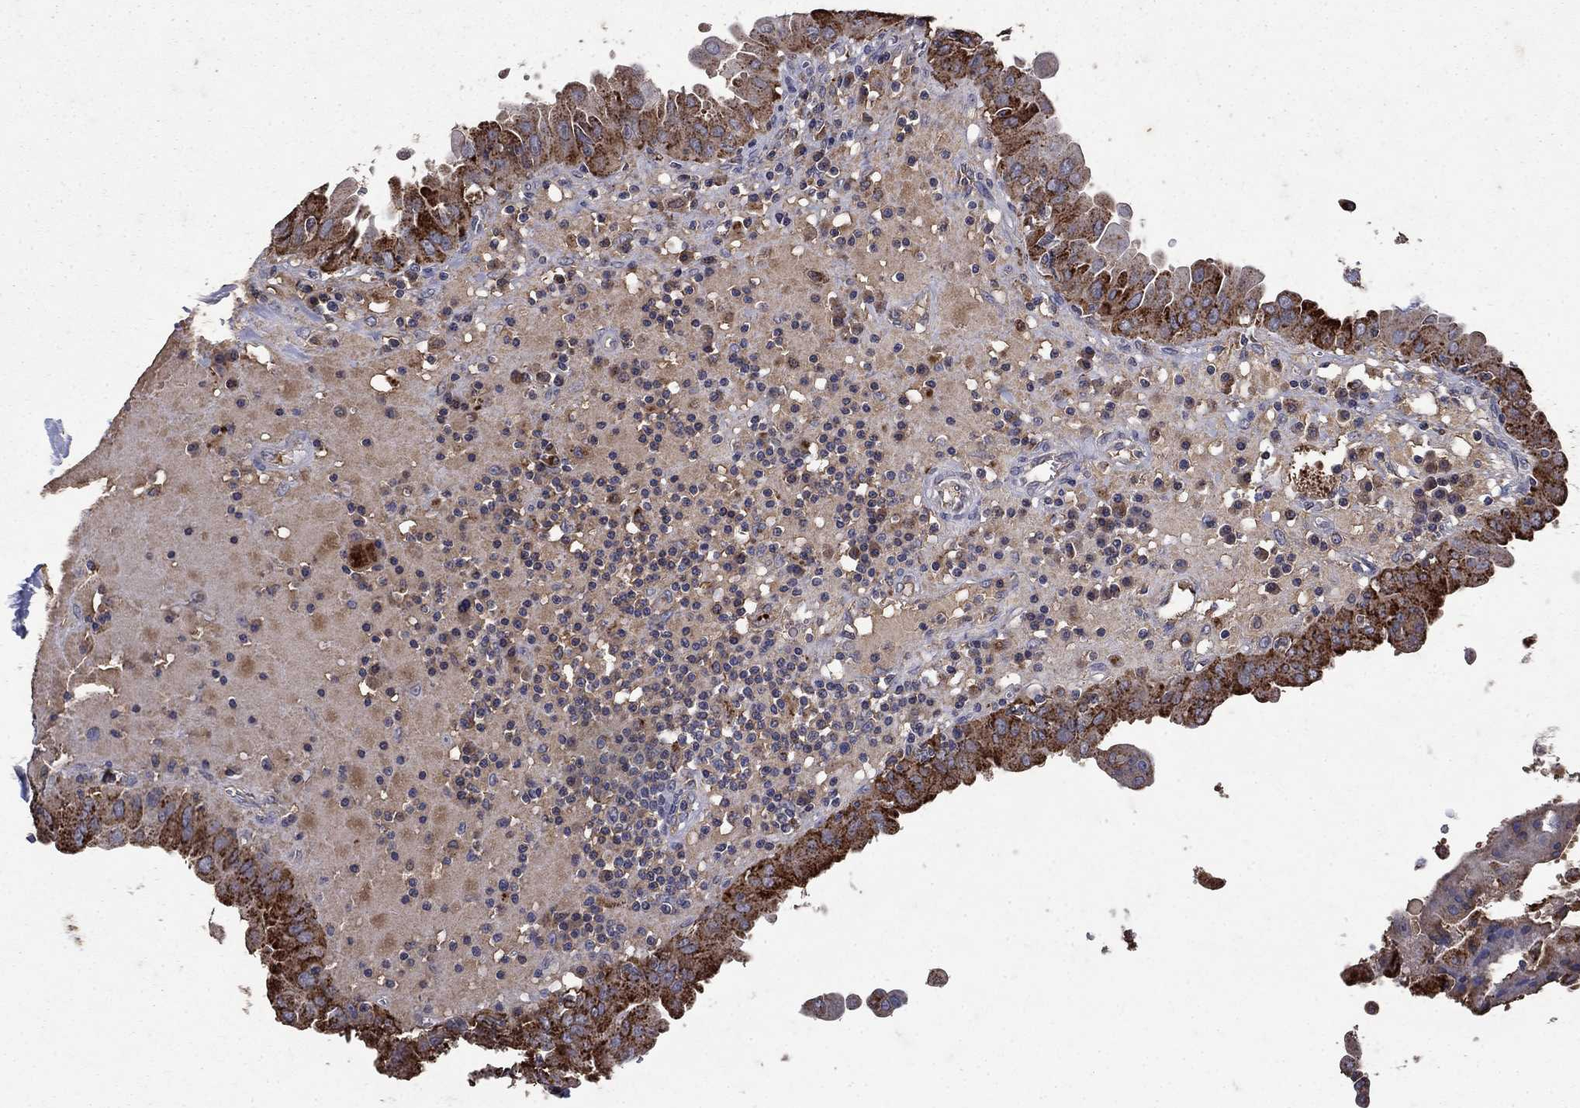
{"staining": {"intensity": "strong", "quantity": ">75%", "location": "cytoplasmic/membranous"}, "tissue": "thyroid cancer", "cell_type": "Tumor cells", "image_type": "cancer", "snomed": [{"axis": "morphology", "description": "Papillary adenocarcinoma, NOS"}, {"axis": "topography", "description": "Thyroid gland"}], "caption": "A high-resolution image shows immunohistochemistry (IHC) staining of thyroid papillary adenocarcinoma, which exhibits strong cytoplasmic/membranous expression in approximately >75% of tumor cells.", "gene": "NPC2", "patient": {"sex": "female", "age": 37}}